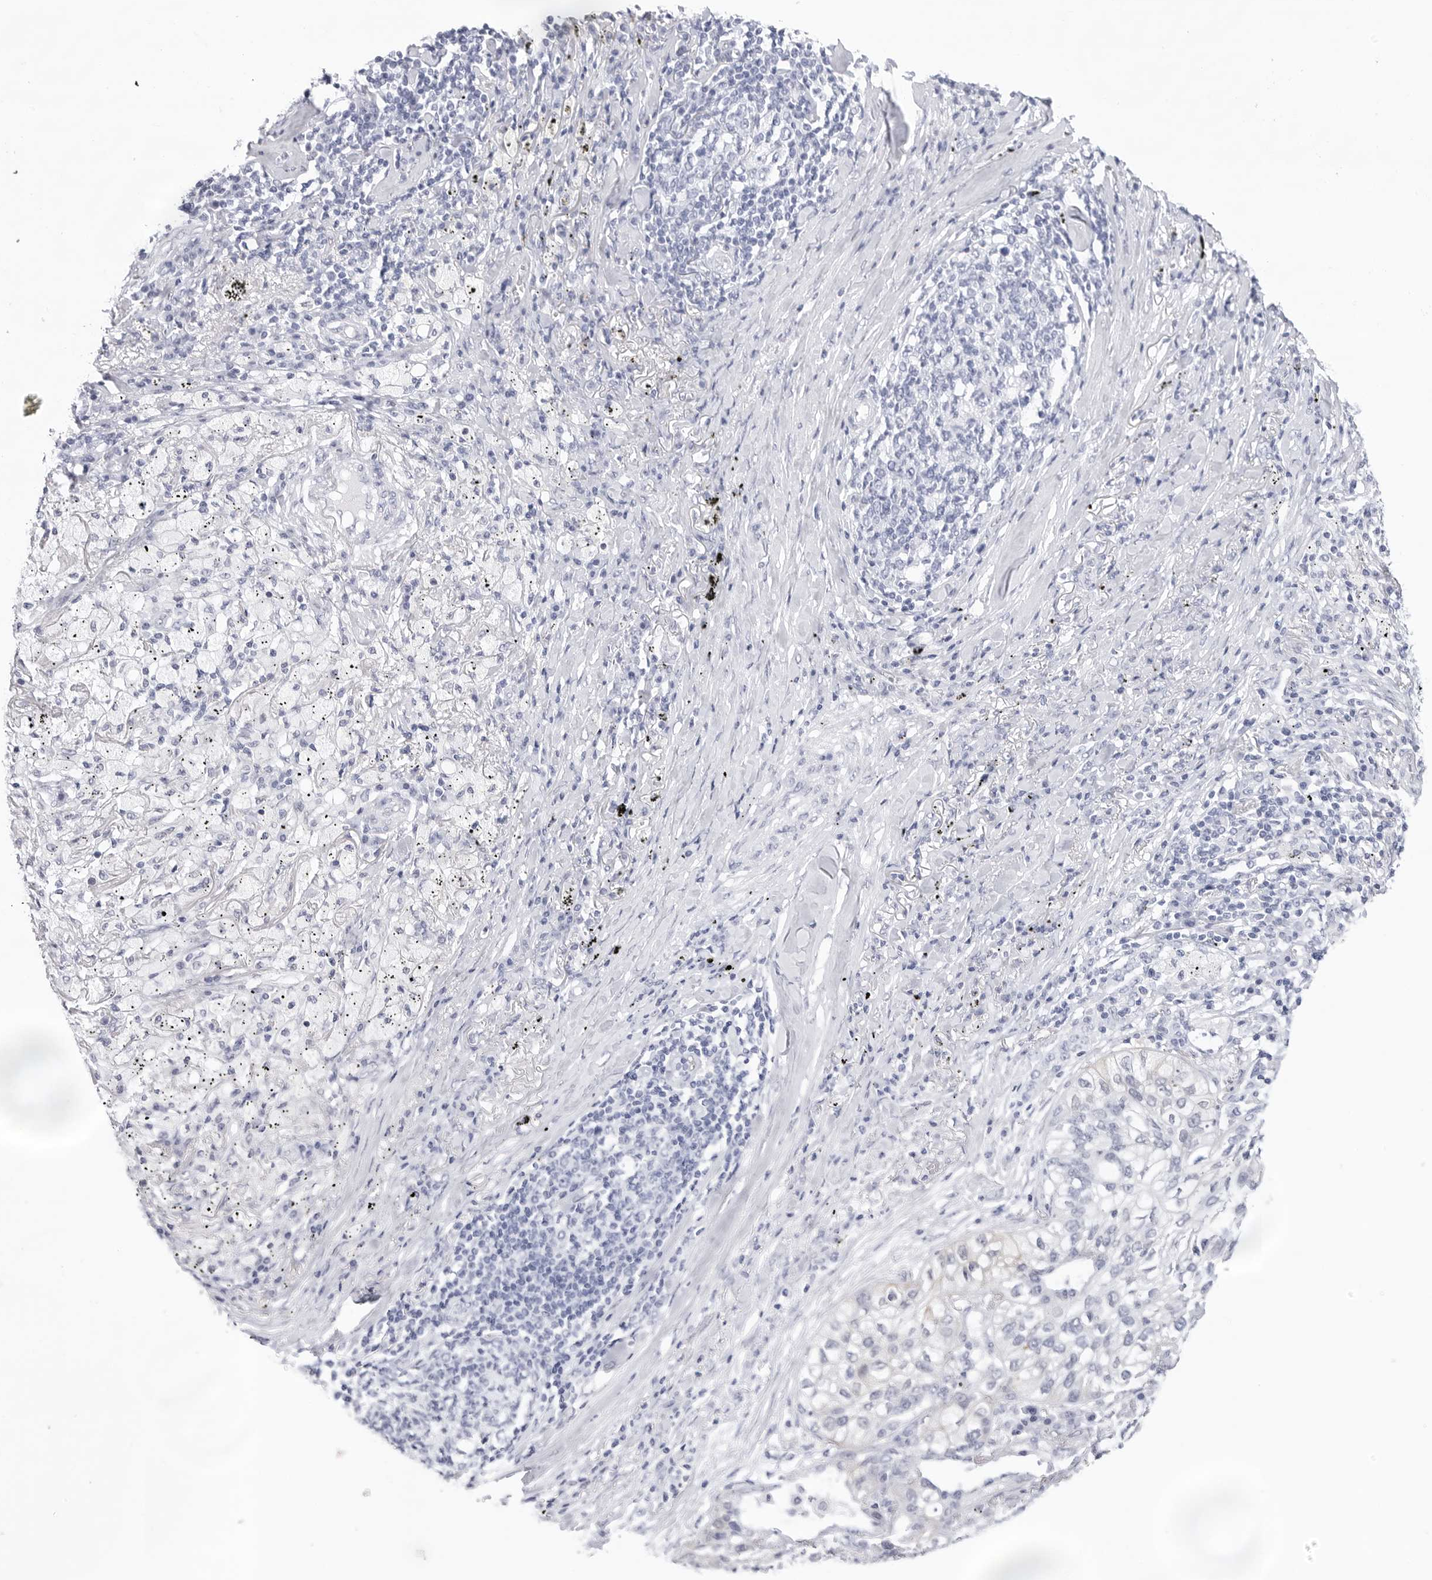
{"staining": {"intensity": "negative", "quantity": "none", "location": "none"}, "tissue": "lung cancer", "cell_type": "Tumor cells", "image_type": "cancer", "snomed": [{"axis": "morphology", "description": "Squamous cell carcinoma, NOS"}, {"axis": "topography", "description": "Lung"}], "caption": "Photomicrograph shows no protein staining in tumor cells of lung cancer tissue. (DAB IHC with hematoxylin counter stain).", "gene": "SLC19A1", "patient": {"sex": "female", "age": 63}}